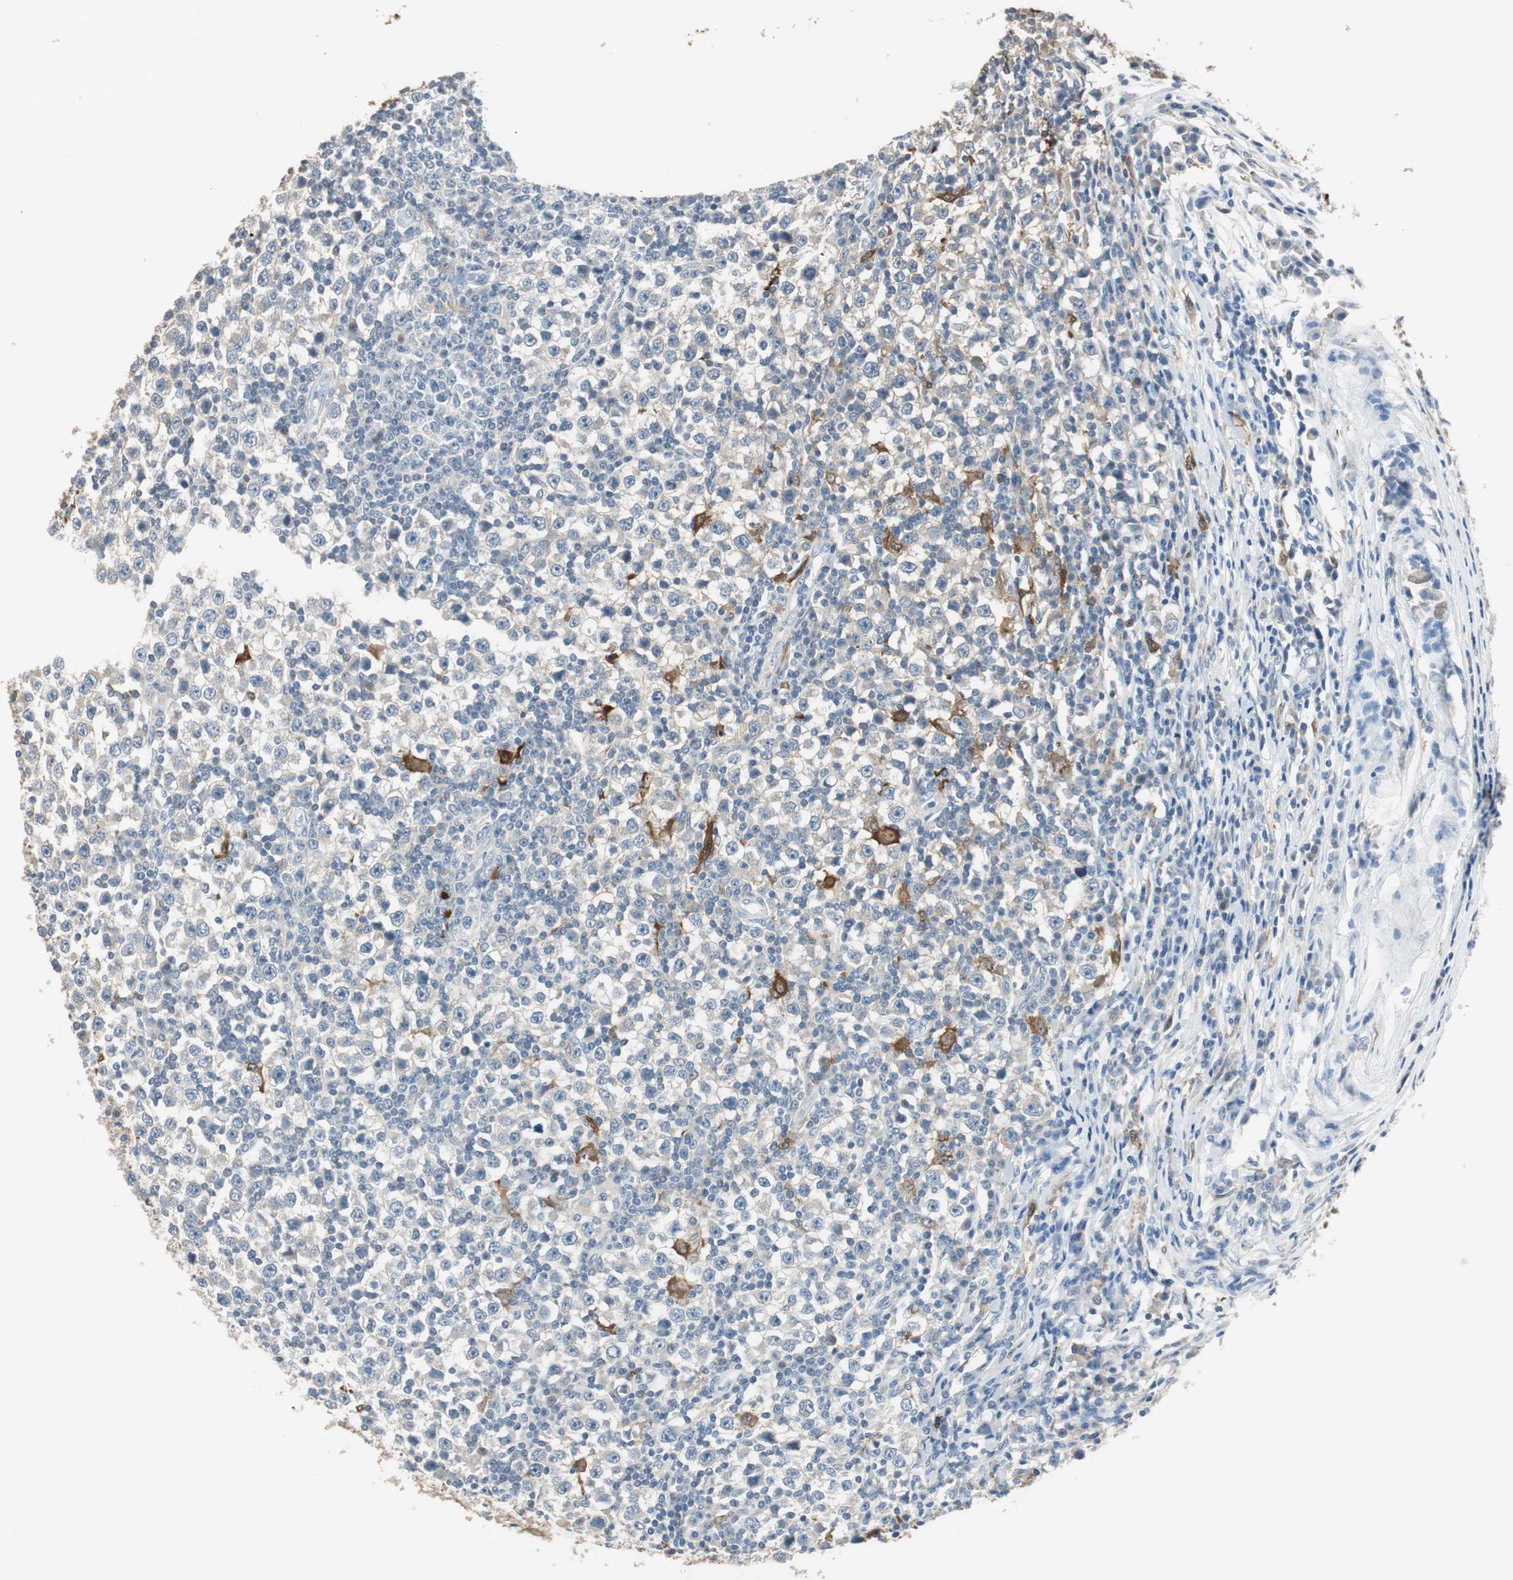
{"staining": {"intensity": "negative", "quantity": "none", "location": "none"}, "tissue": "testis cancer", "cell_type": "Tumor cells", "image_type": "cancer", "snomed": [{"axis": "morphology", "description": "Seminoma, NOS"}, {"axis": "topography", "description": "Testis"}], "caption": "DAB (3,3'-diaminobenzidine) immunohistochemical staining of testis cancer shows no significant positivity in tumor cells.", "gene": "MSTO1", "patient": {"sex": "male", "age": 65}}